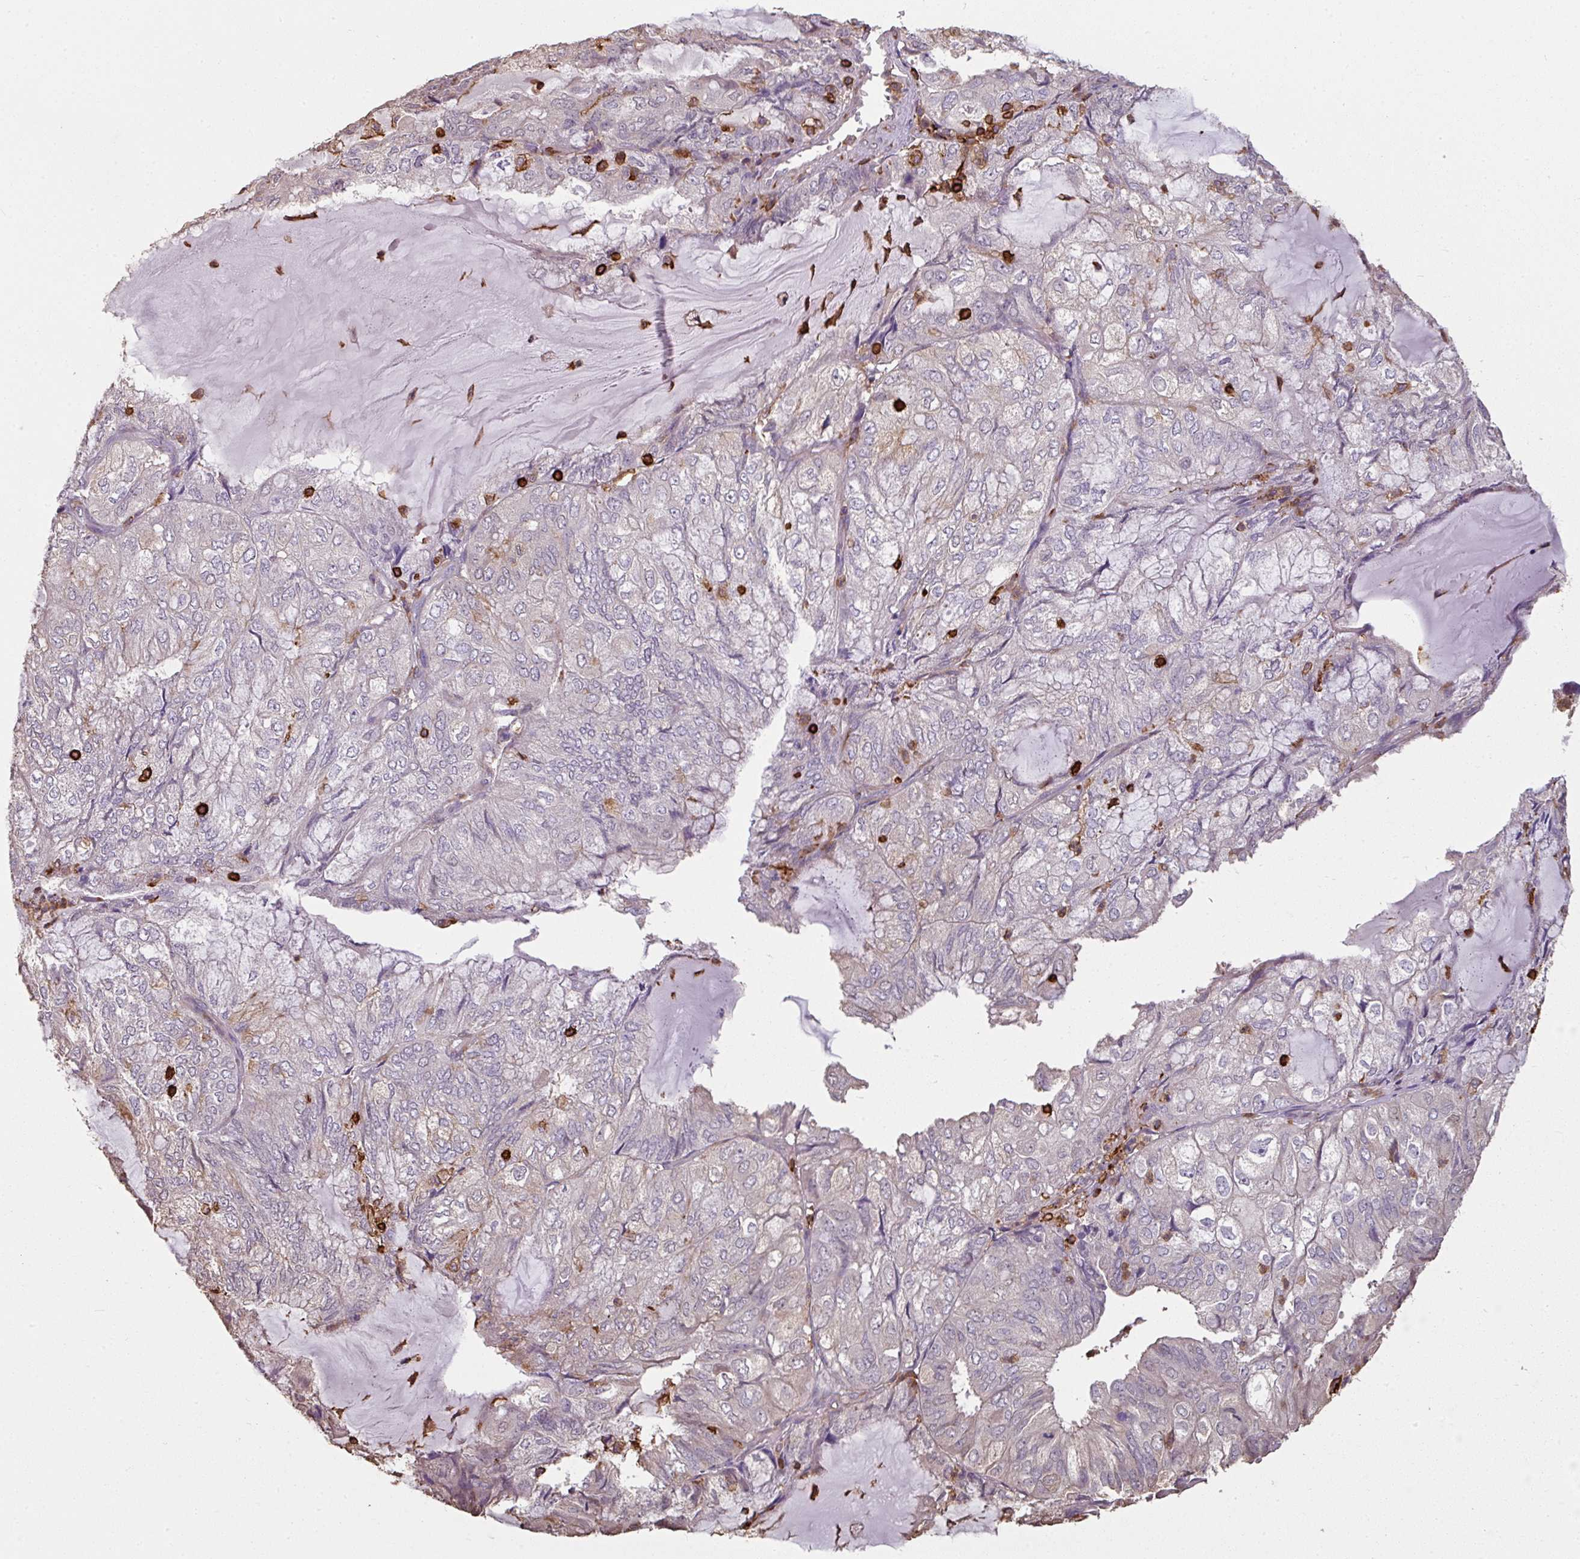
{"staining": {"intensity": "negative", "quantity": "none", "location": "none"}, "tissue": "endometrial cancer", "cell_type": "Tumor cells", "image_type": "cancer", "snomed": [{"axis": "morphology", "description": "Adenocarcinoma, NOS"}, {"axis": "topography", "description": "Endometrium"}], "caption": "High magnification brightfield microscopy of endometrial adenocarcinoma stained with DAB (3,3'-diaminobenzidine) (brown) and counterstained with hematoxylin (blue): tumor cells show no significant expression. (DAB IHC visualized using brightfield microscopy, high magnification).", "gene": "OLFML2B", "patient": {"sex": "female", "age": 81}}